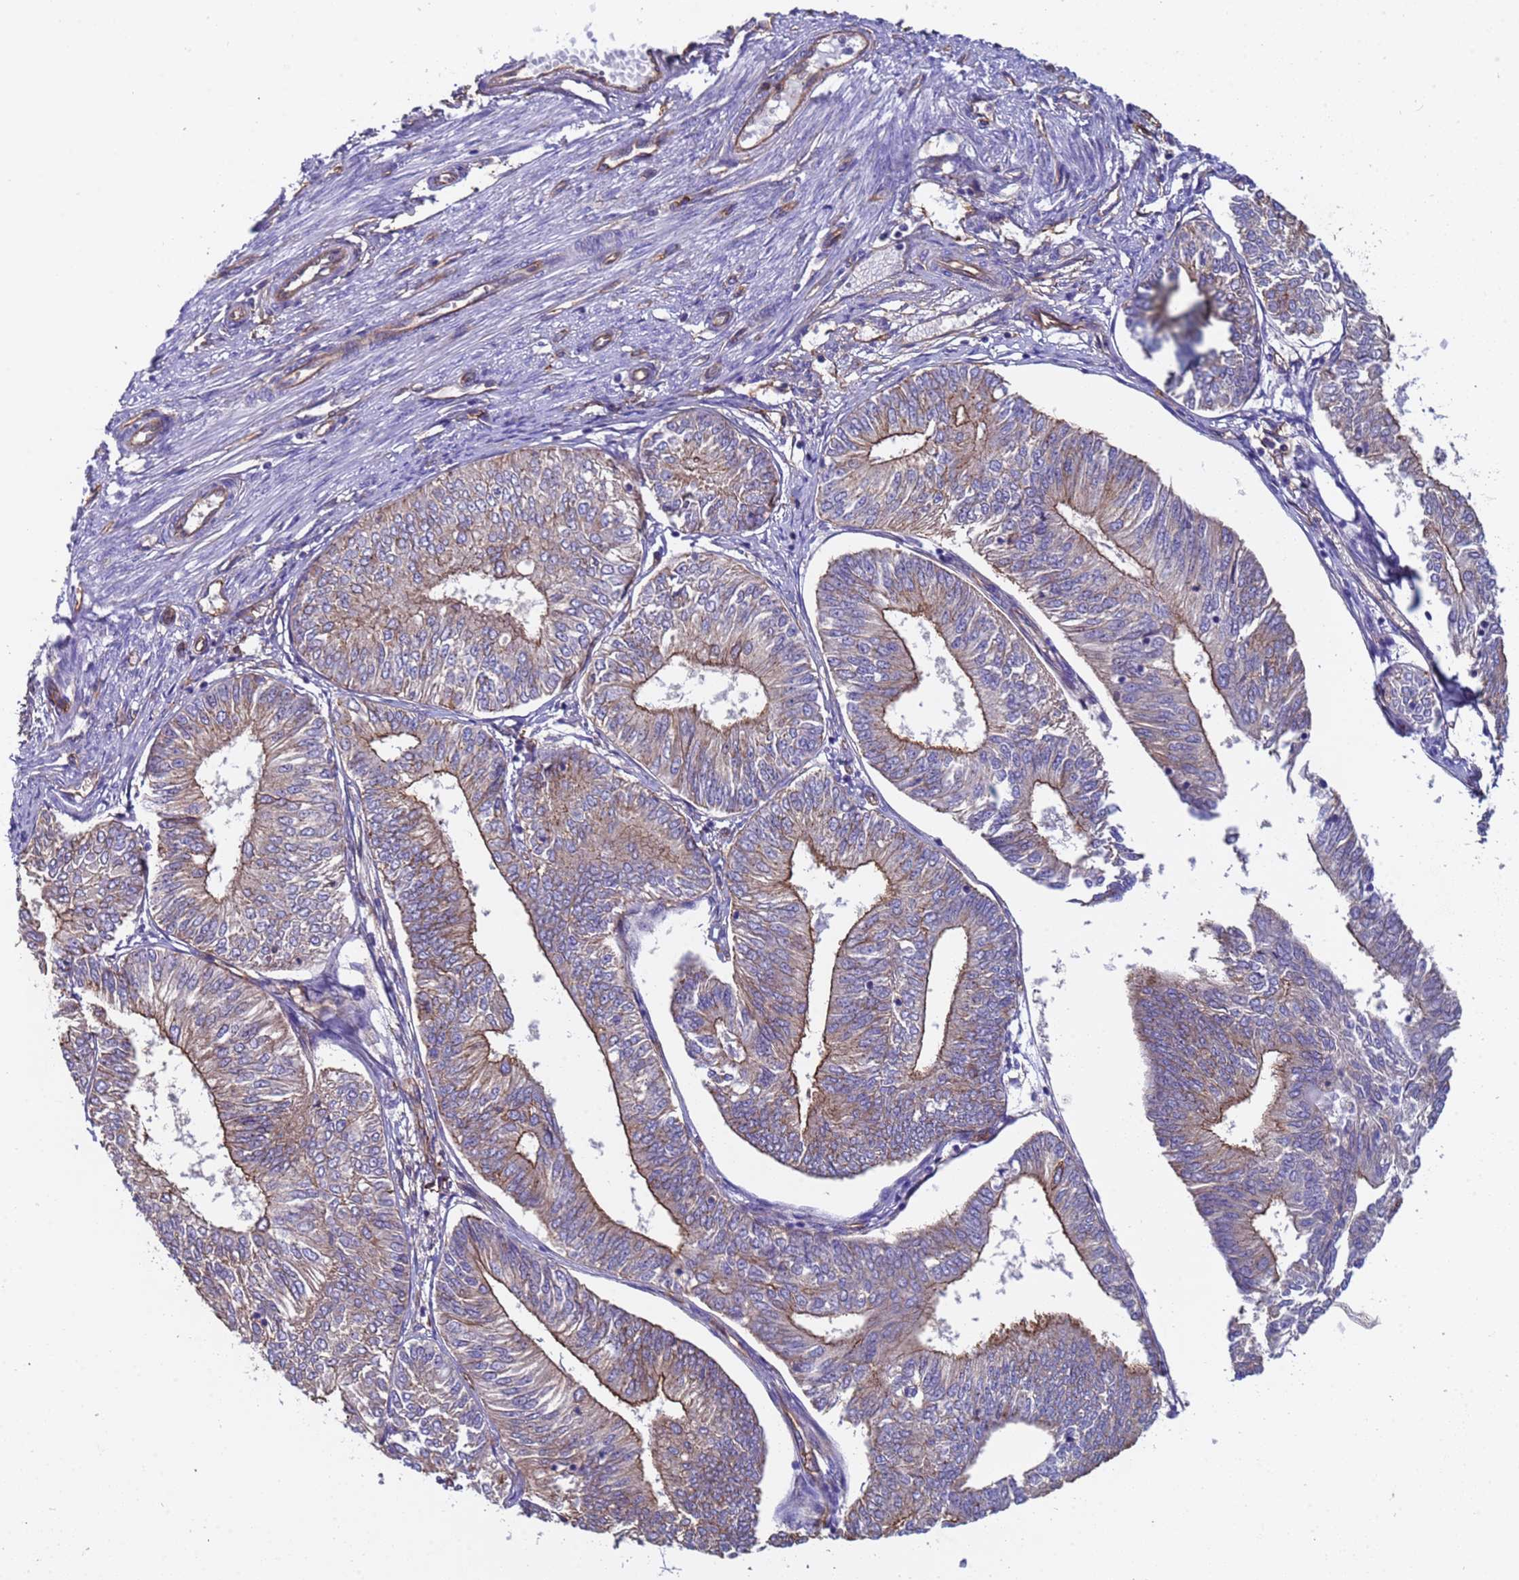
{"staining": {"intensity": "moderate", "quantity": "25%-75%", "location": "cytoplasmic/membranous"}, "tissue": "endometrial cancer", "cell_type": "Tumor cells", "image_type": "cancer", "snomed": [{"axis": "morphology", "description": "Adenocarcinoma, NOS"}, {"axis": "topography", "description": "Endometrium"}], "caption": "IHC (DAB (3,3'-diaminobenzidine)) staining of adenocarcinoma (endometrial) shows moderate cytoplasmic/membranous protein positivity in about 25%-75% of tumor cells.", "gene": "ZNF248", "patient": {"sex": "female", "age": 58}}